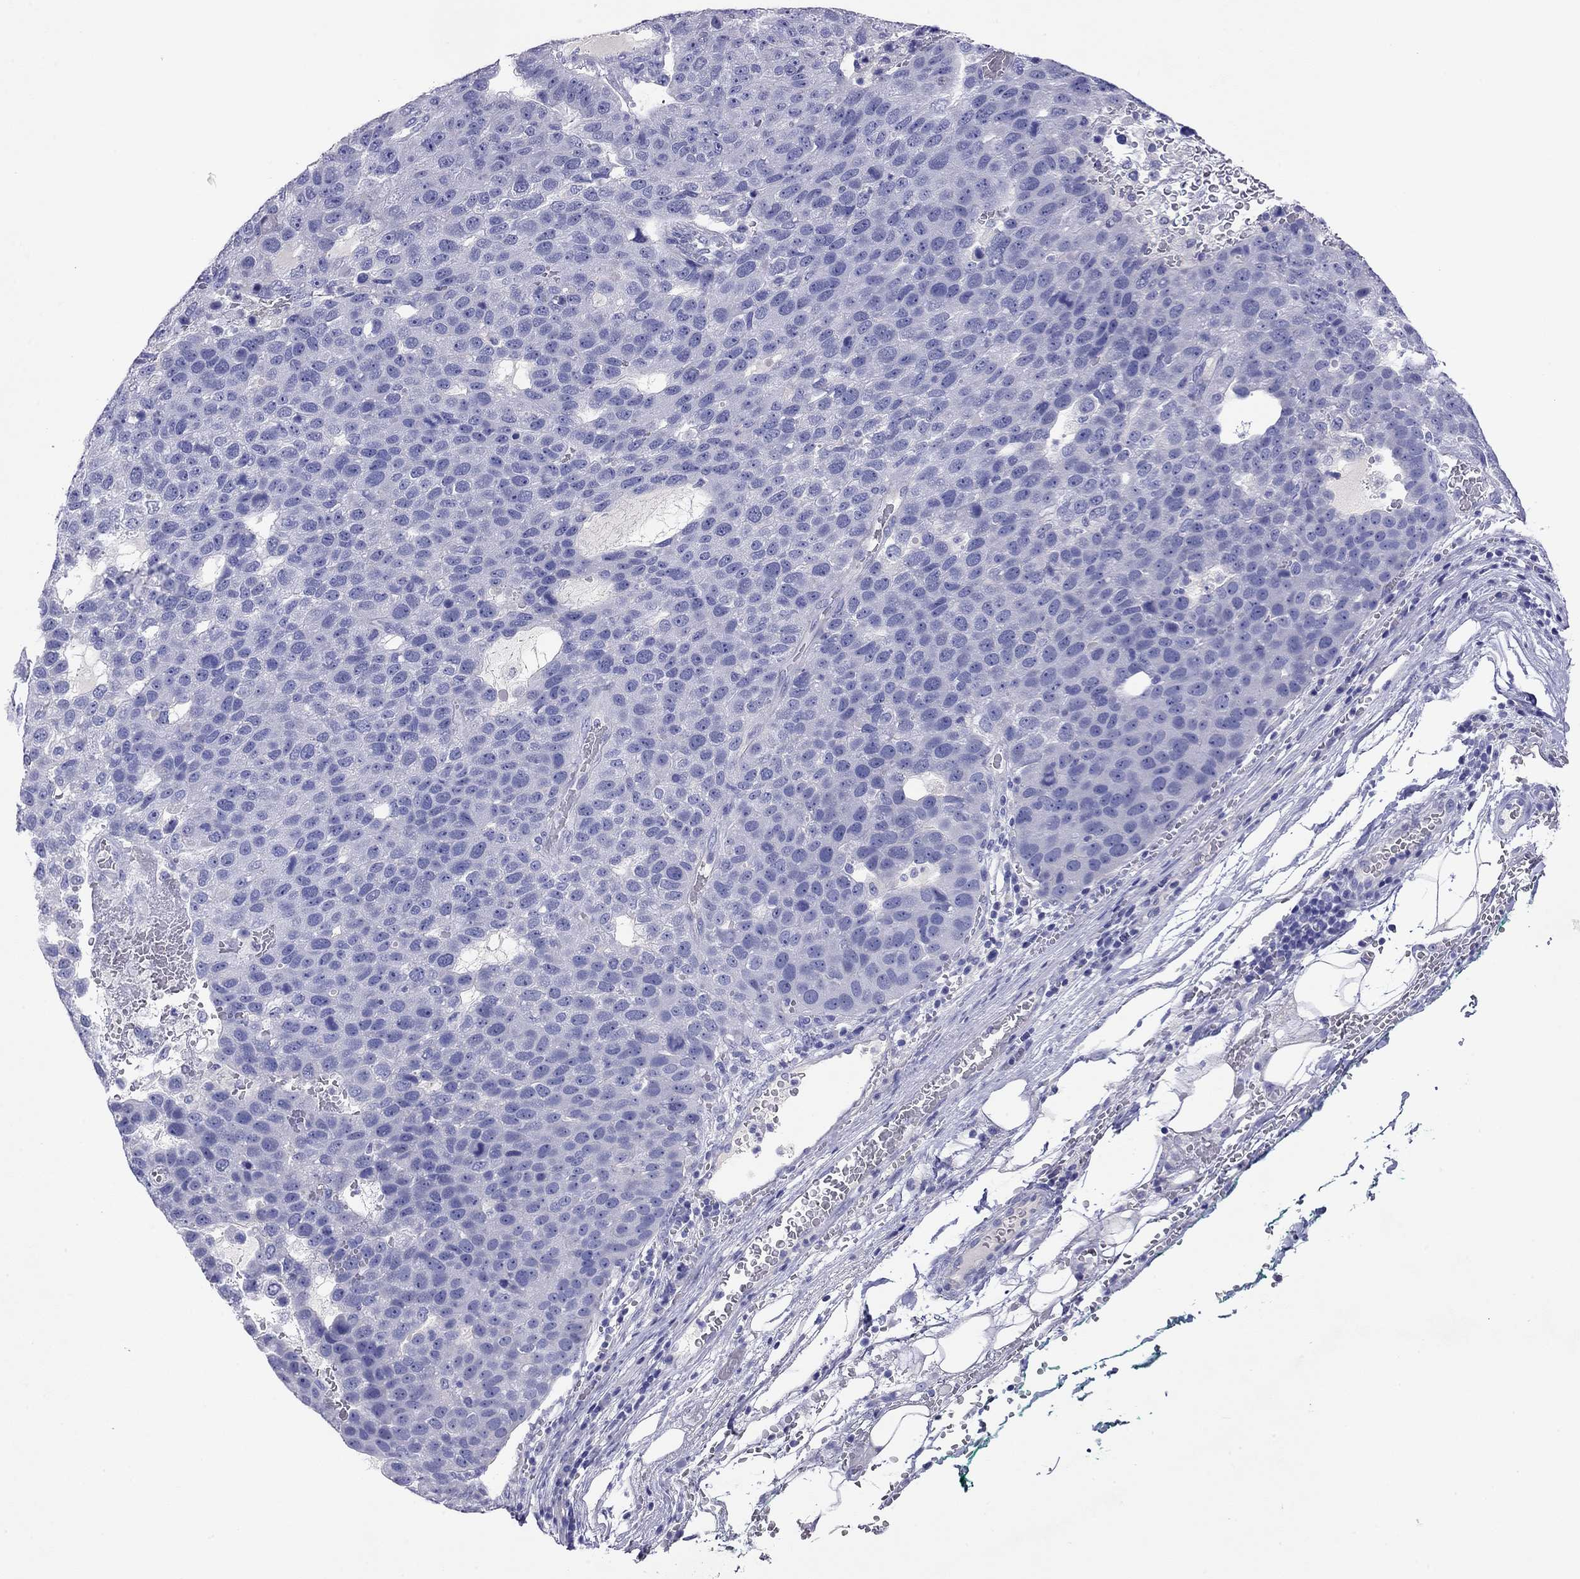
{"staining": {"intensity": "negative", "quantity": "none", "location": "none"}, "tissue": "pancreatic cancer", "cell_type": "Tumor cells", "image_type": "cancer", "snomed": [{"axis": "morphology", "description": "Adenocarcinoma, NOS"}, {"axis": "topography", "description": "Pancreas"}], "caption": "Immunohistochemistry photomicrograph of neoplastic tissue: human adenocarcinoma (pancreatic) stained with DAB (3,3'-diaminobenzidine) shows no significant protein positivity in tumor cells.", "gene": "CAPNS2", "patient": {"sex": "female", "age": 61}}